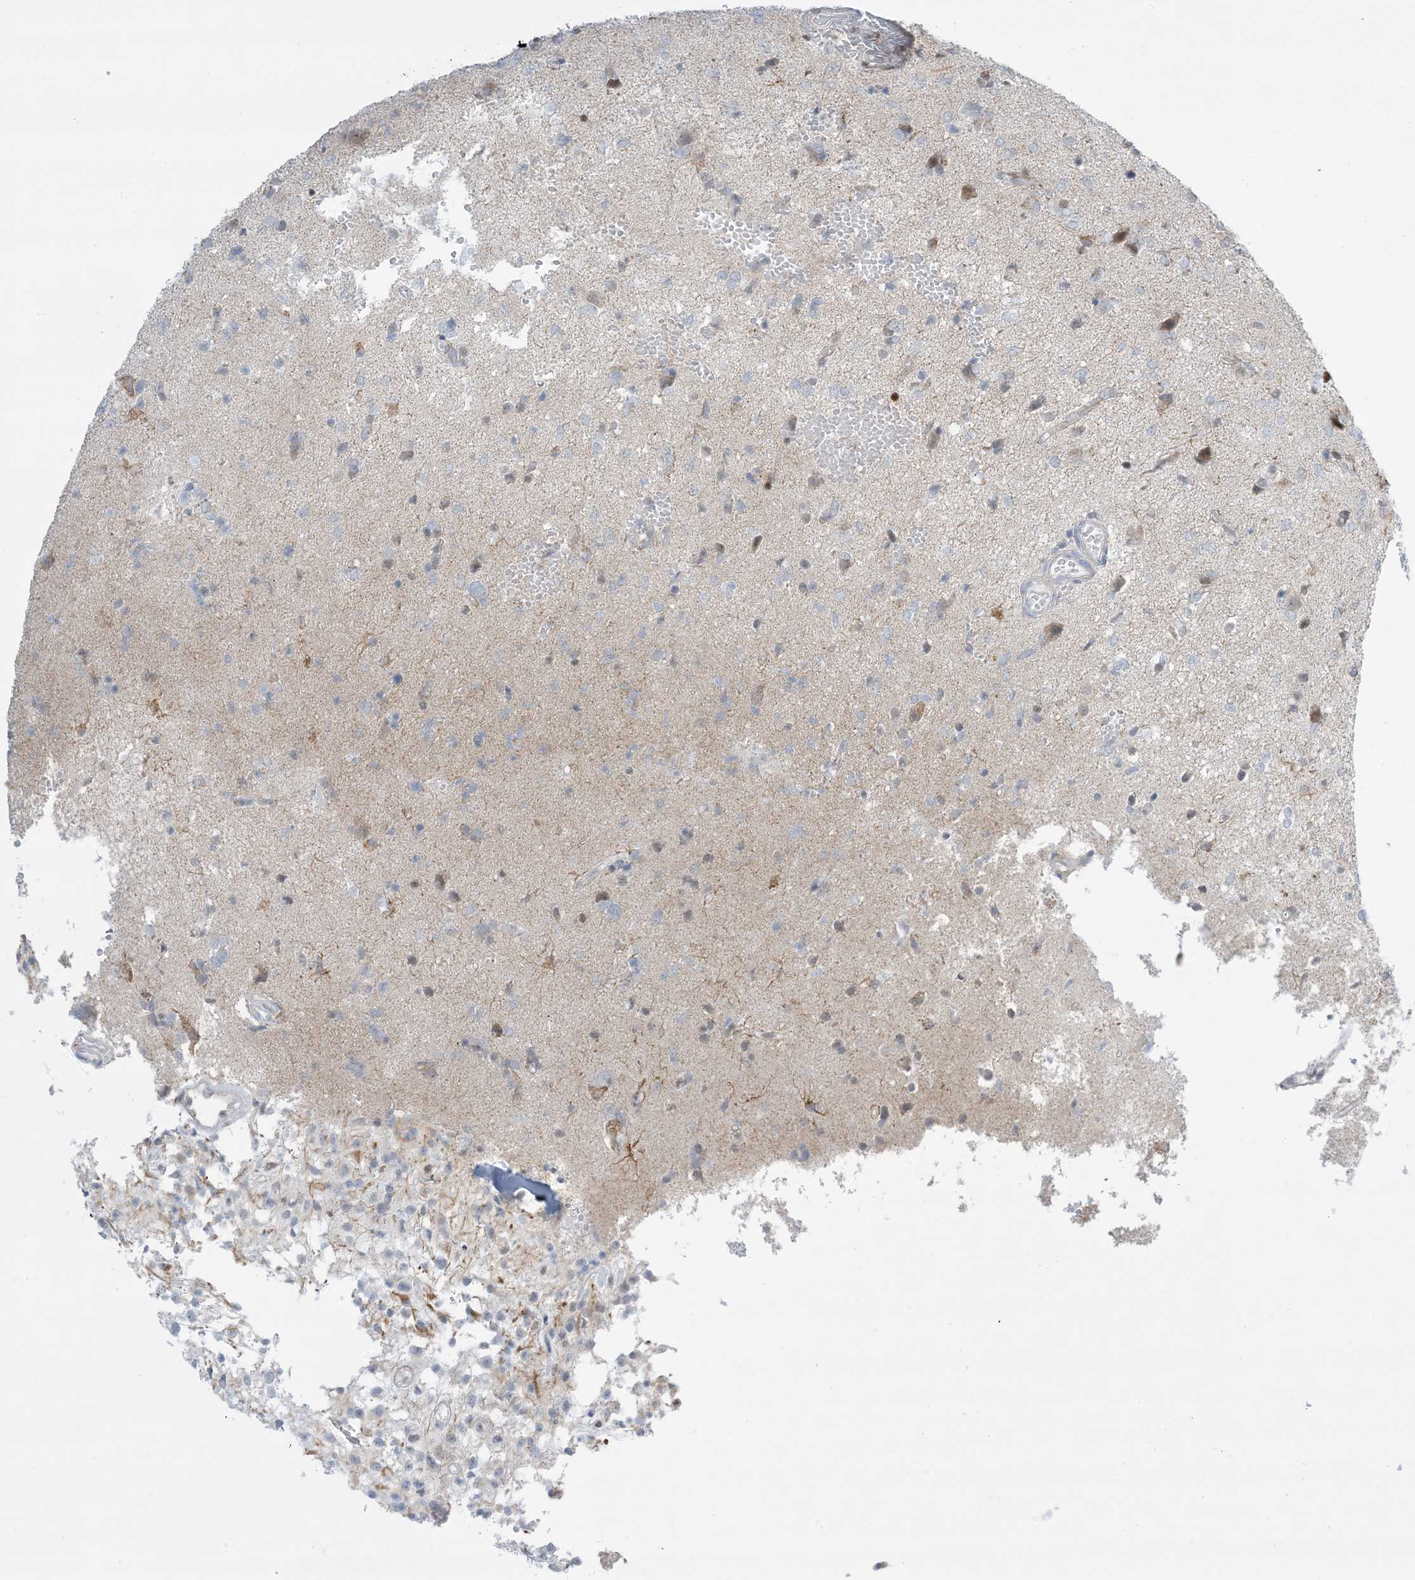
{"staining": {"intensity": "negative", "quantity": "none", "location": "none"}, "tissue": "glioma", "cell_type": "Tumor cells", "image_type": "cancer", "snomed": [{"axis": "morphology", "description": "Glioma, malignant, High grade"}, {"axis": "topography", "description": "Brain"}], "caption": "Tumor cells are negative for protein expression in human malignant glioma (high-grade). Brightfield microscopy of IHC stained with DAB (brown) and hematoxylin (blue), captured at high magnification.", "gene": "TFPT", "patient": {"sex": "female", "age": 59}}